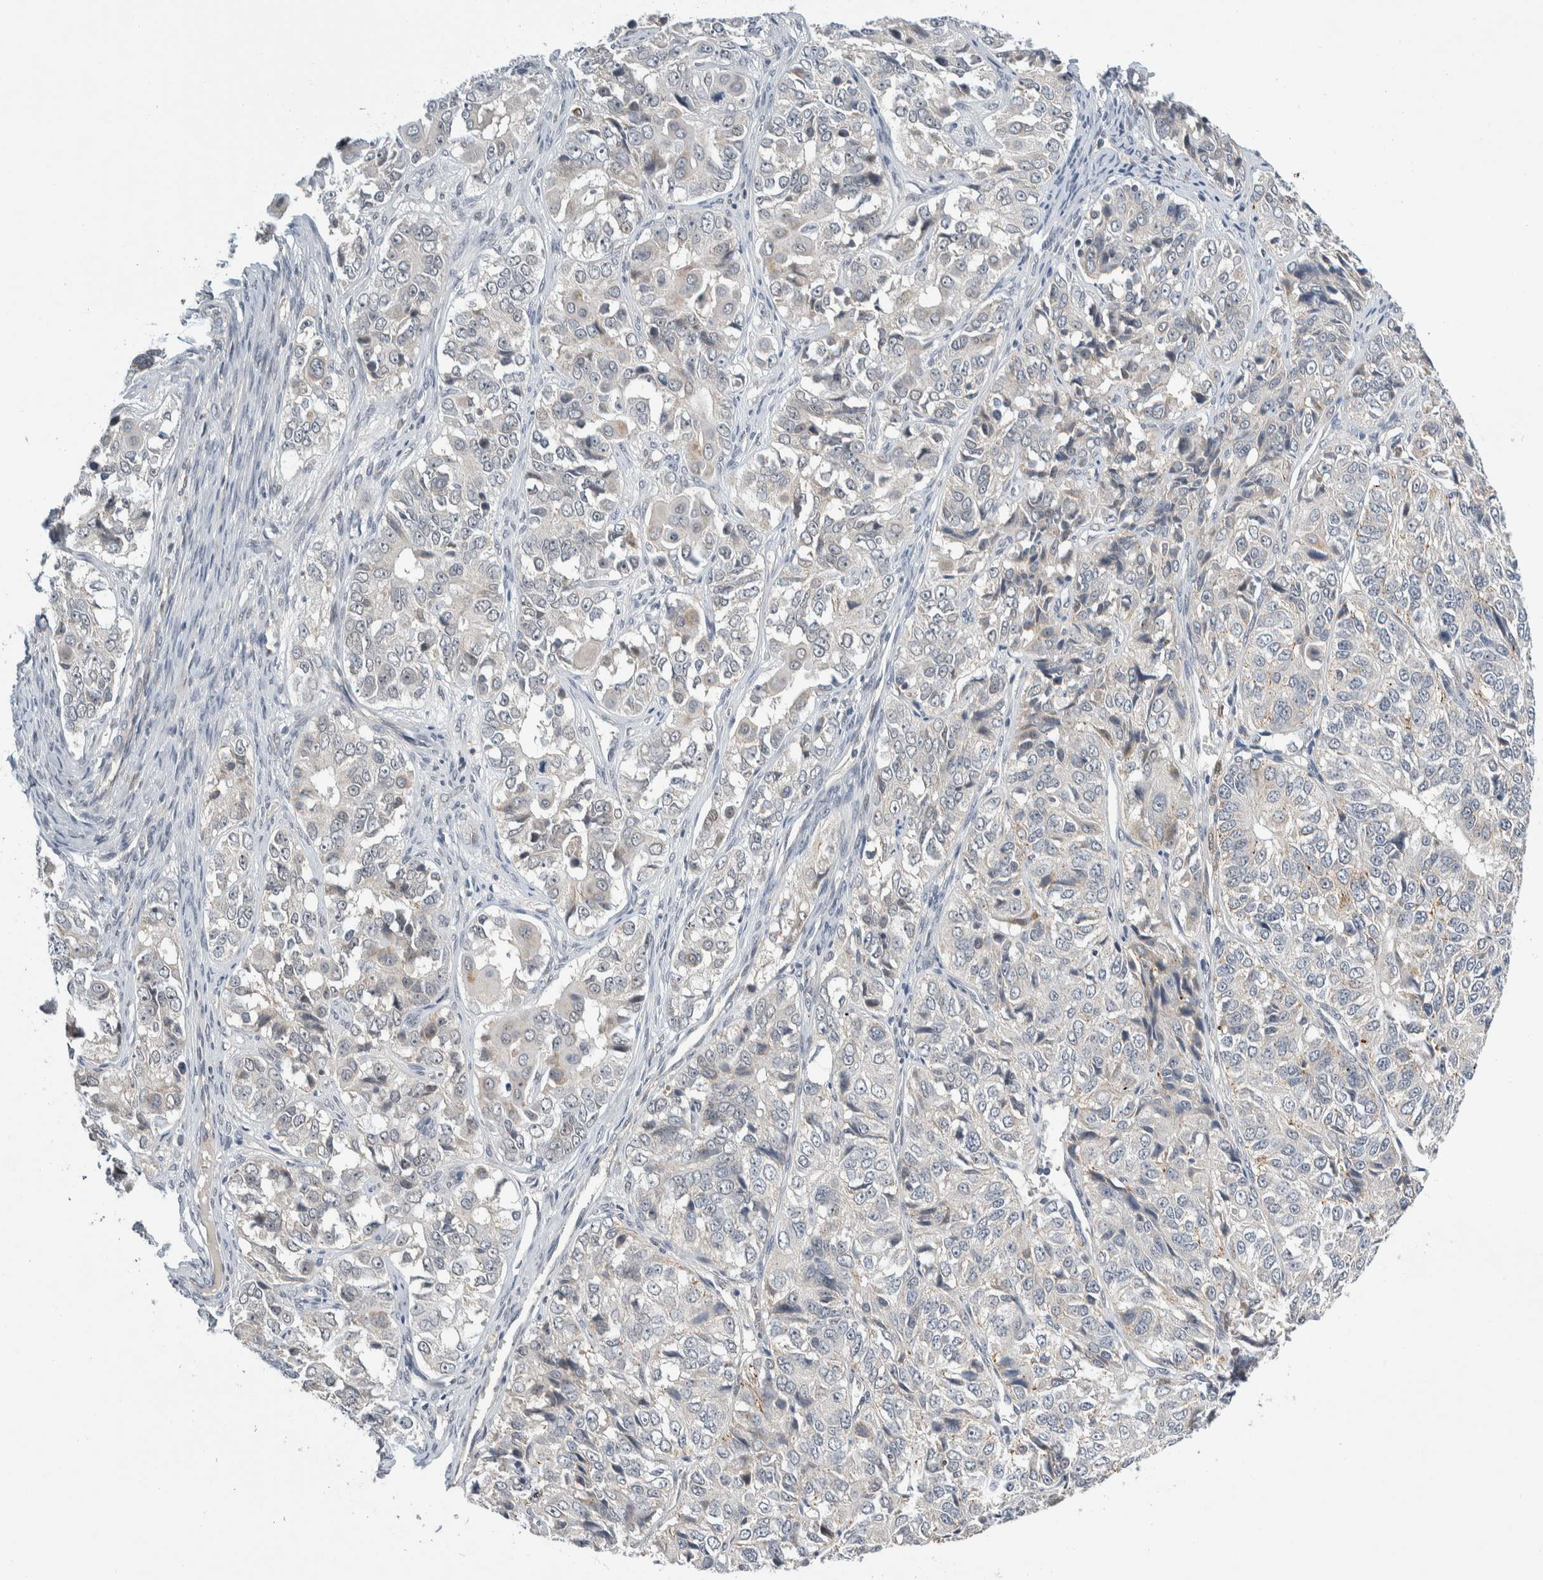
{"staining": {"intensity": "negative", "quantity": "none", "location": "none"}, "tissue": "ovarian cancer", "cell_type": "Tumor cells", "image_type": "cancer", "snomed": [{"axis": "morphology", "description": "Carcinoma, endometroid"}, {"axis": "topography", "description": "Ovary"}], "caption": "Immunohistochemistry histopathology image of neoplastic tissue: human ovarian cancer stained with DAB (3,3'-diaminobenzidine) demonstrates no significant protein positivity in tumor cells.", "gene": "SHPK", "patient": {"sex": "female", "age": 51}}